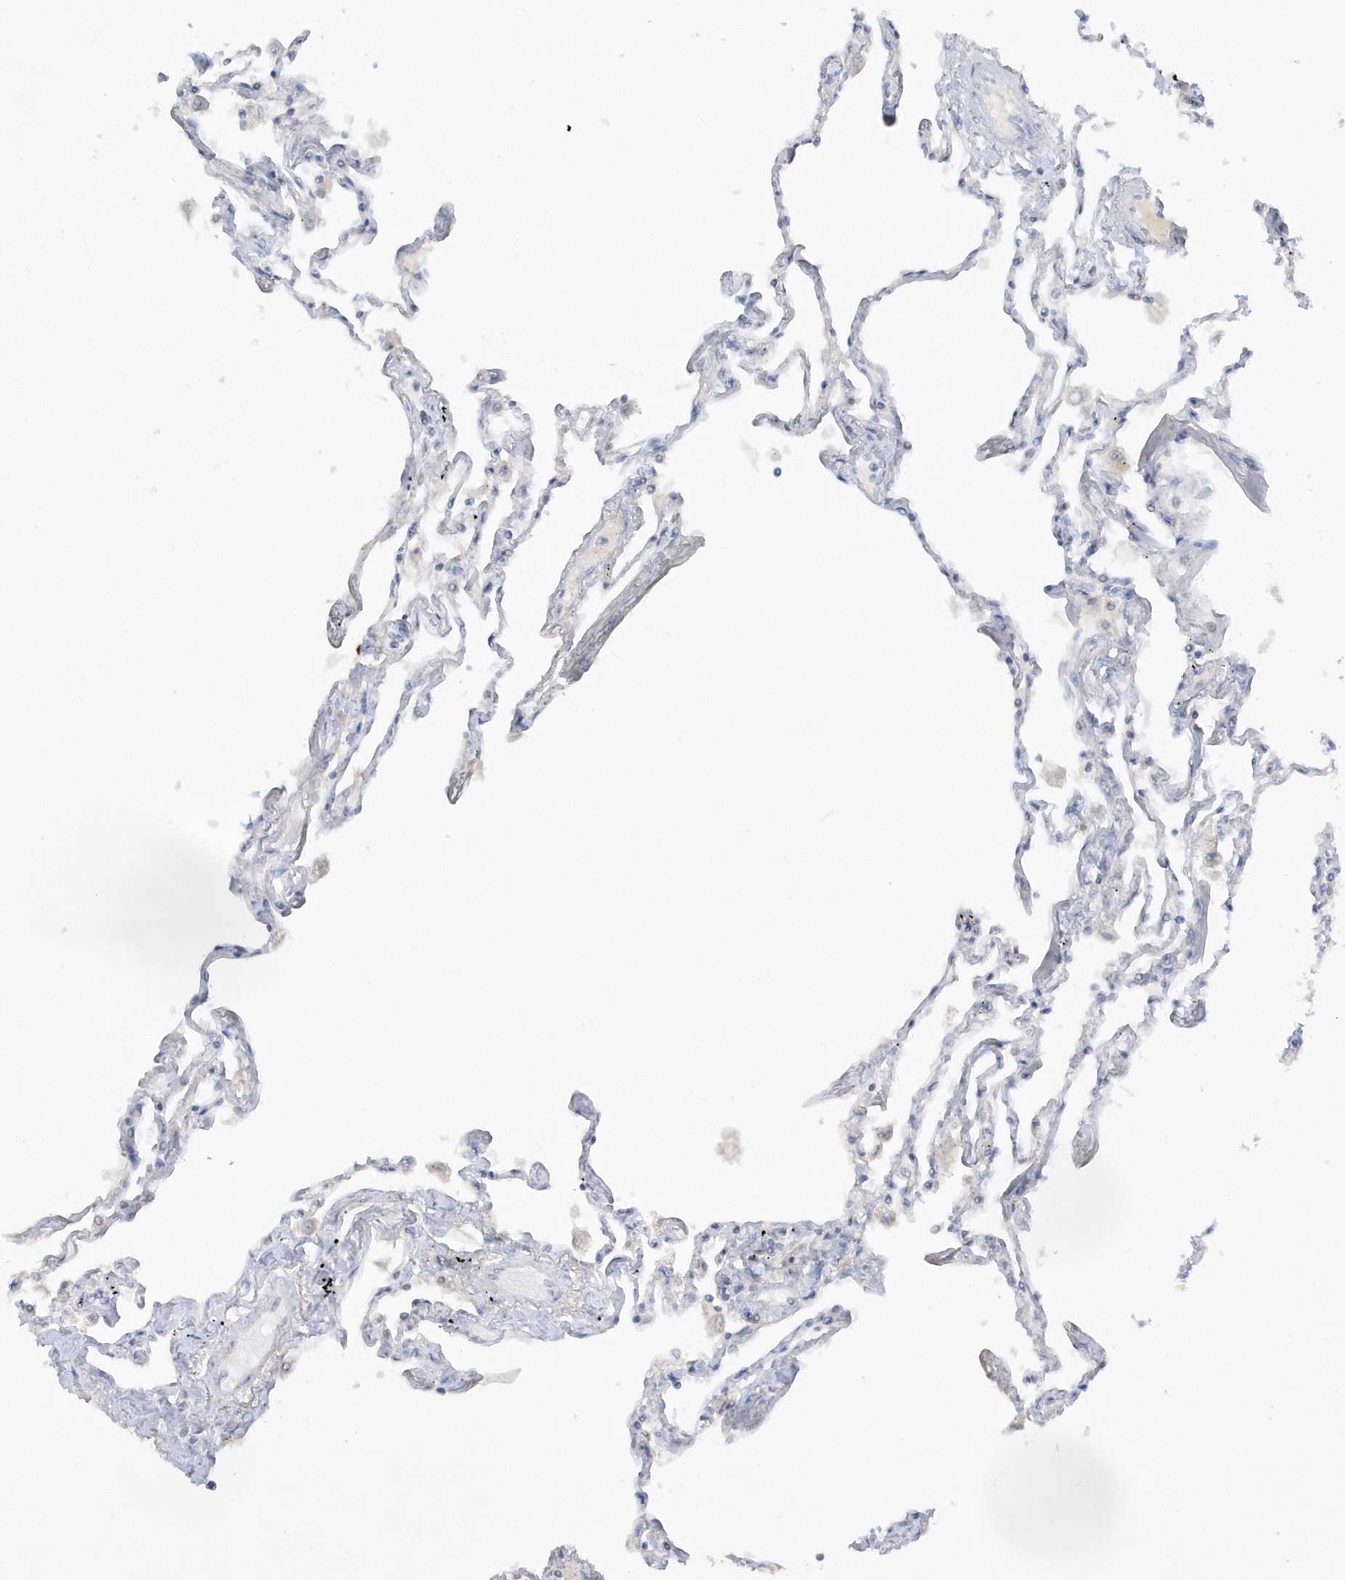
{"staining": {"intensity": "negative", "quantity": "none", "location": "none"}, "tissue": "lung", "cell_type": "Alveolar cells", "image_type": "normal", "snomed": [{"axis": "morphology", "description": "Normal tissue, NOS"}, {"axis": "topography", "description": "Lung"}], "caption": "High magnification brightfield microscopy of benign lung stained with DAB (3,3'-diaminobenzidine) (brown) and counterstained with hematoxylin (blue): alveolar cells show no significant staining. (DAB immunohistochemistry, high magnification).", "gene": "CPSF3", "patient": {"sex": "female", "age": 67}}